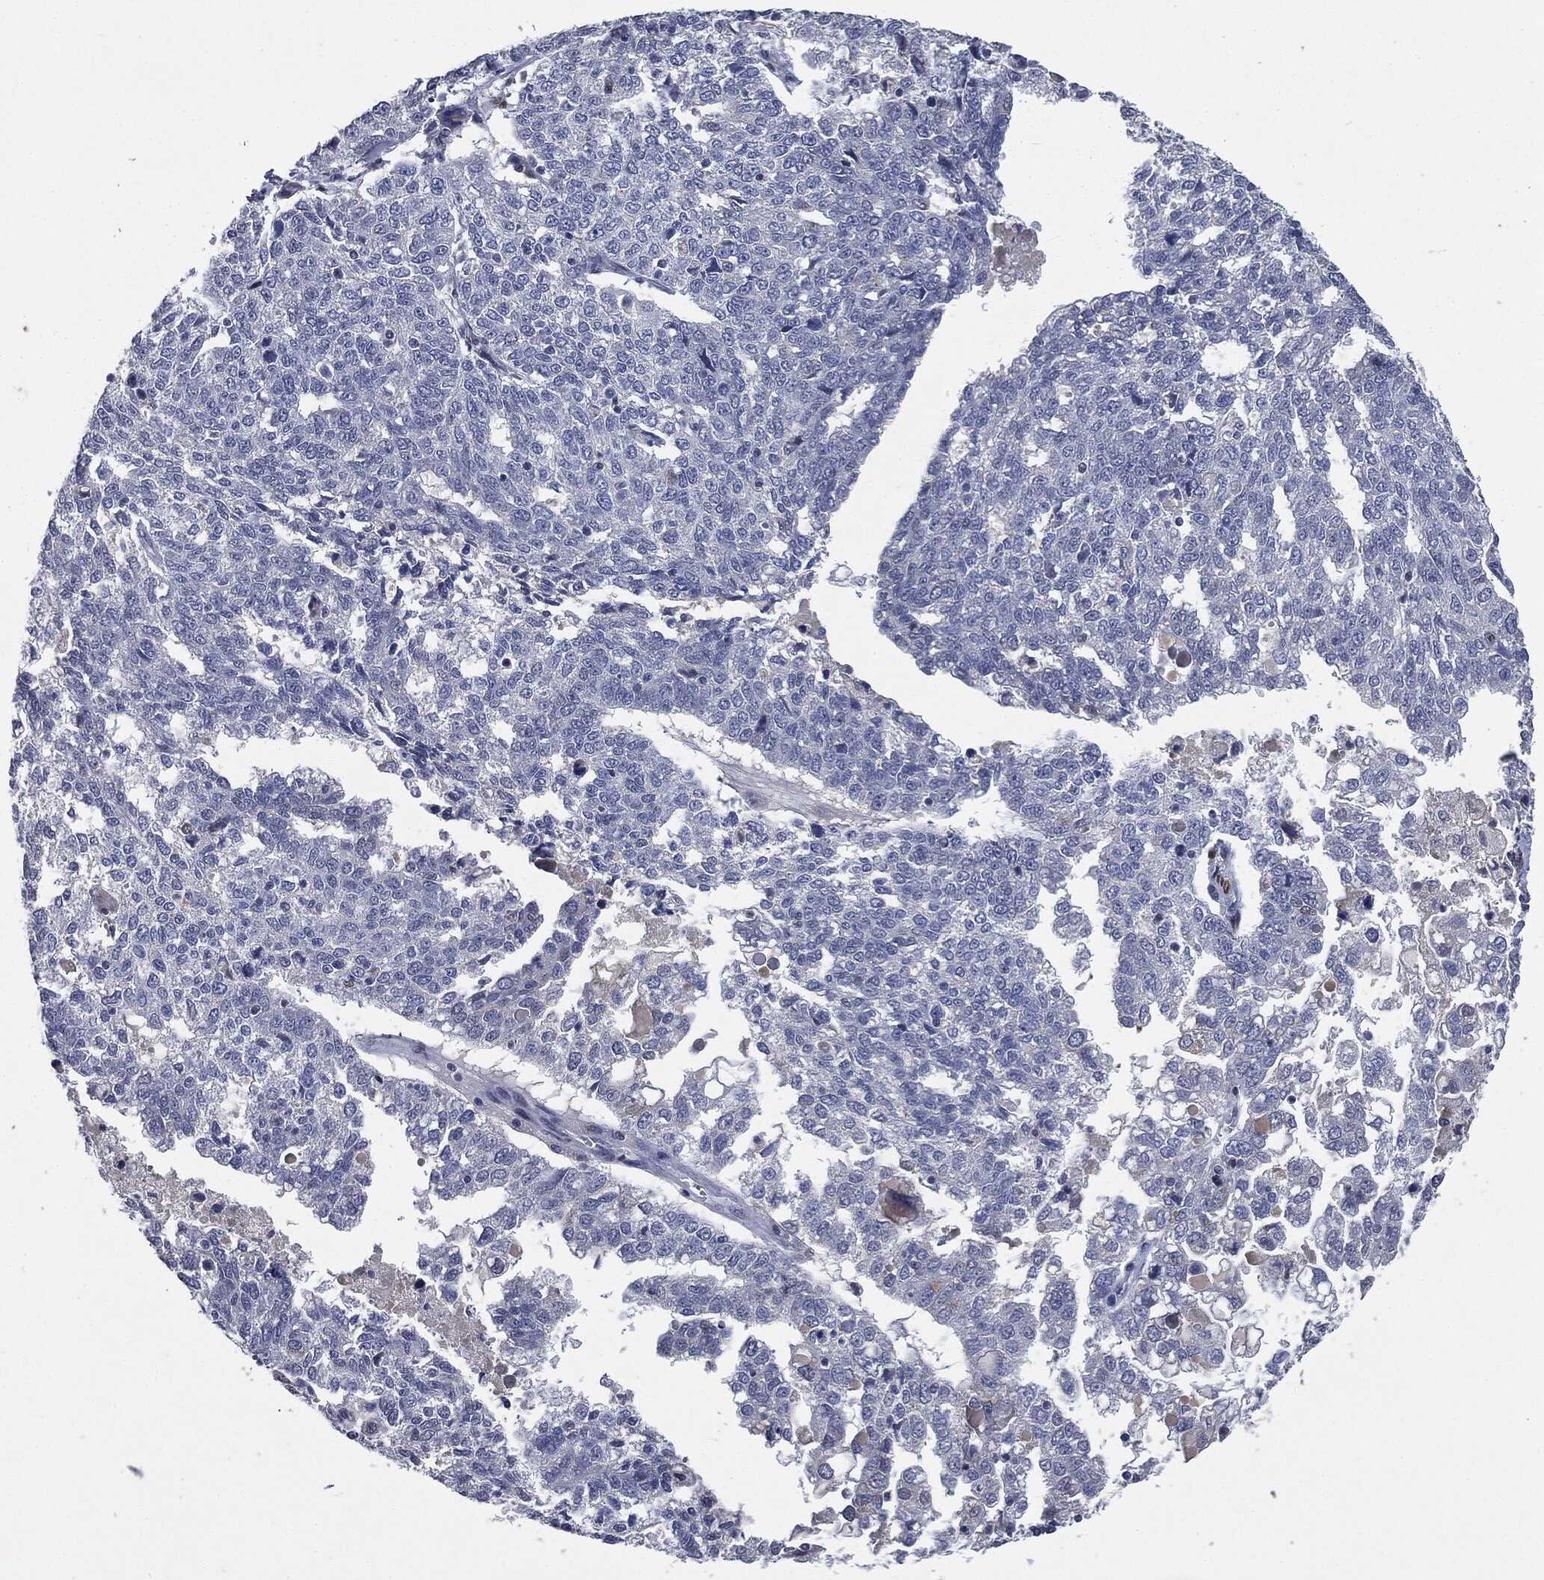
{"staining": {"intensity": "negative", "quantity": "none", "location": "none"}, "tissue": "ovarian cancer", "cell_type": "Tumor cells", "image_type": "cancer", "snomed": [{"axis": "morphology", "description": "Cystadenocarcinoma, serous, NOS"}, {"axis": "topography", "description": "Ovary"}], "caption": "A micrograph of serous cystadenocarcinoma (ovarian) stained for a protein exhibits no brown staining in tumor cells.", "gene": "CASD1", "patient": {"sex": "female", "age": 71}}